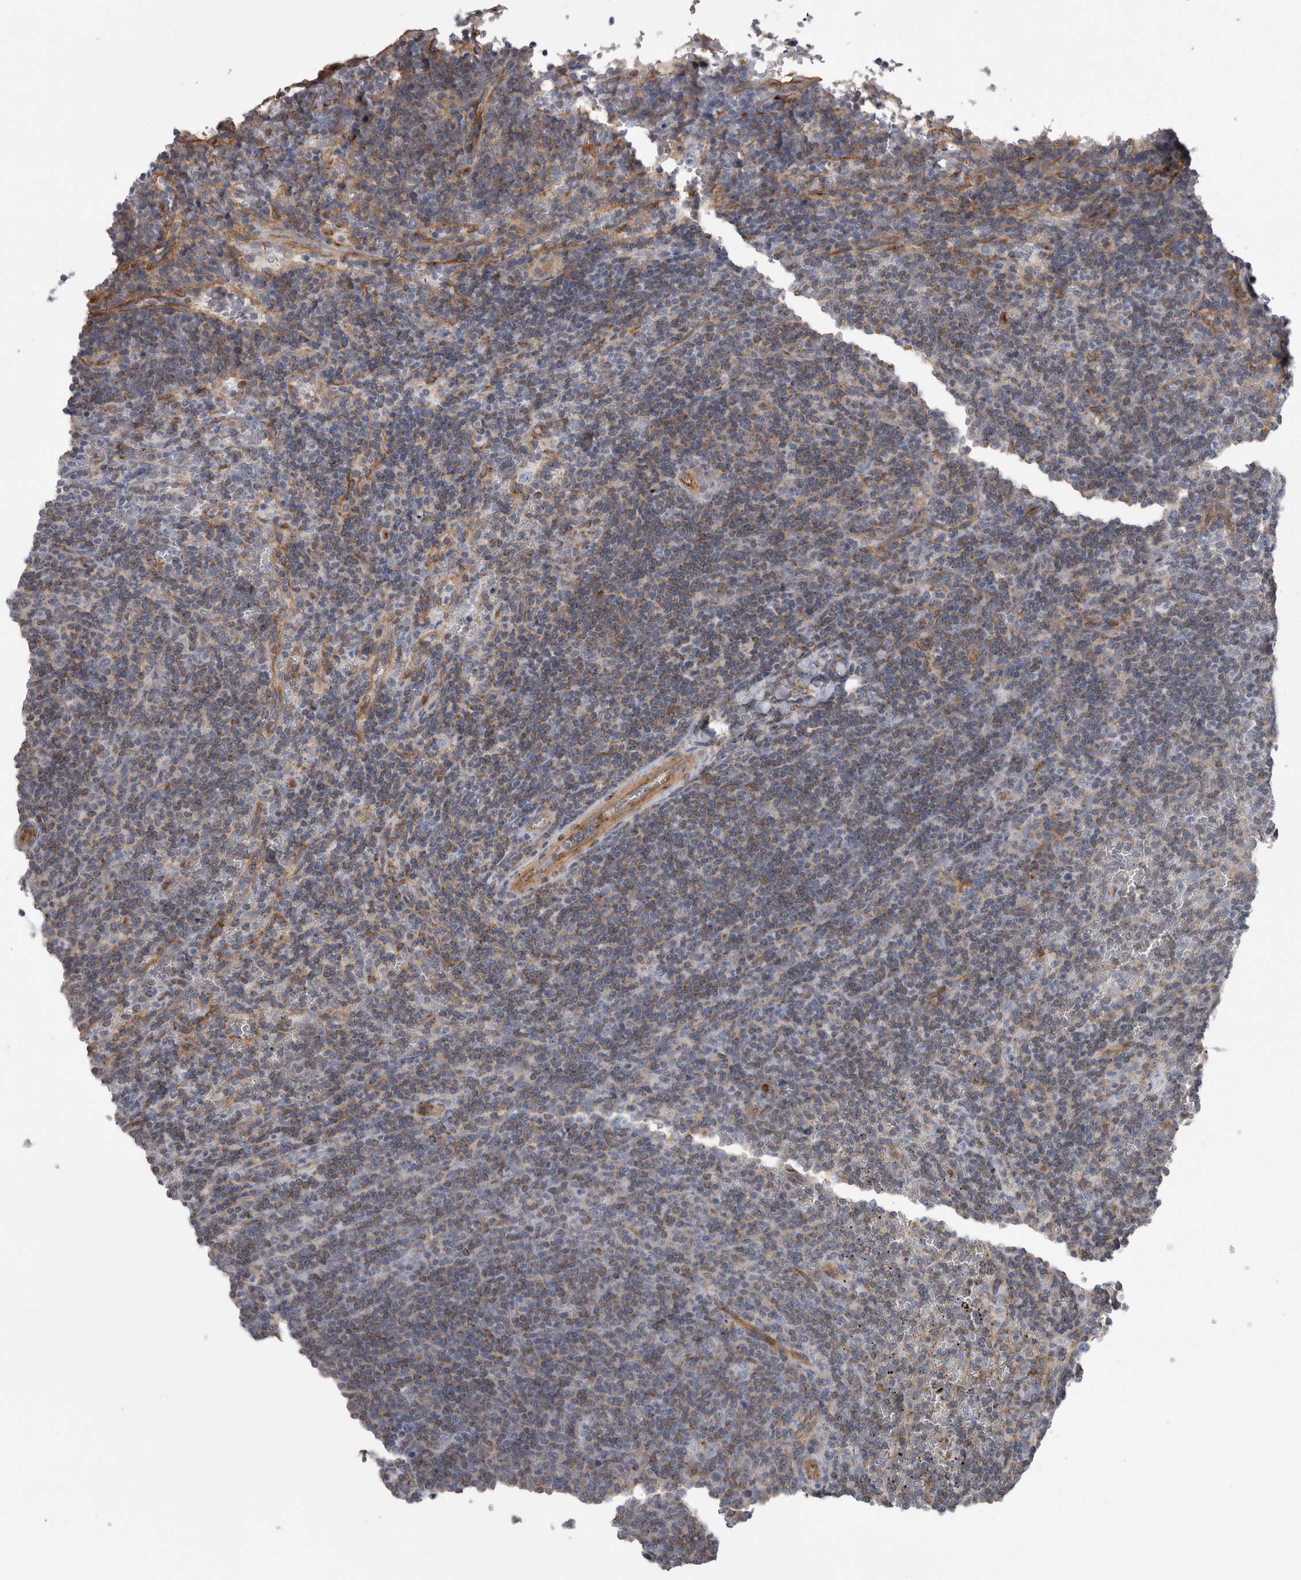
{"staining": {"intensity": "weak", "quantity": "25%-75%", "location": "cytoplasmic/membranous"}, "tissue": "lymphoma", "cell_type": "Tumor cells", "image_type": "cancer", "snomed": [{"axis": "morphology", "description": "Malignant lymphoma, non-Hodgkin's type, Low grade"}, {"axis": "topography", "description": "Spleen"}], "caption": "The micrograph displays immunohistochemical staining of lymphoma. There is weak cytoplasmic/membranous staining is appreciated in approximately 25%-75% of tumor cells.", "gene": "ATXN3", "patient": {"sex": "female", "age": 50}}